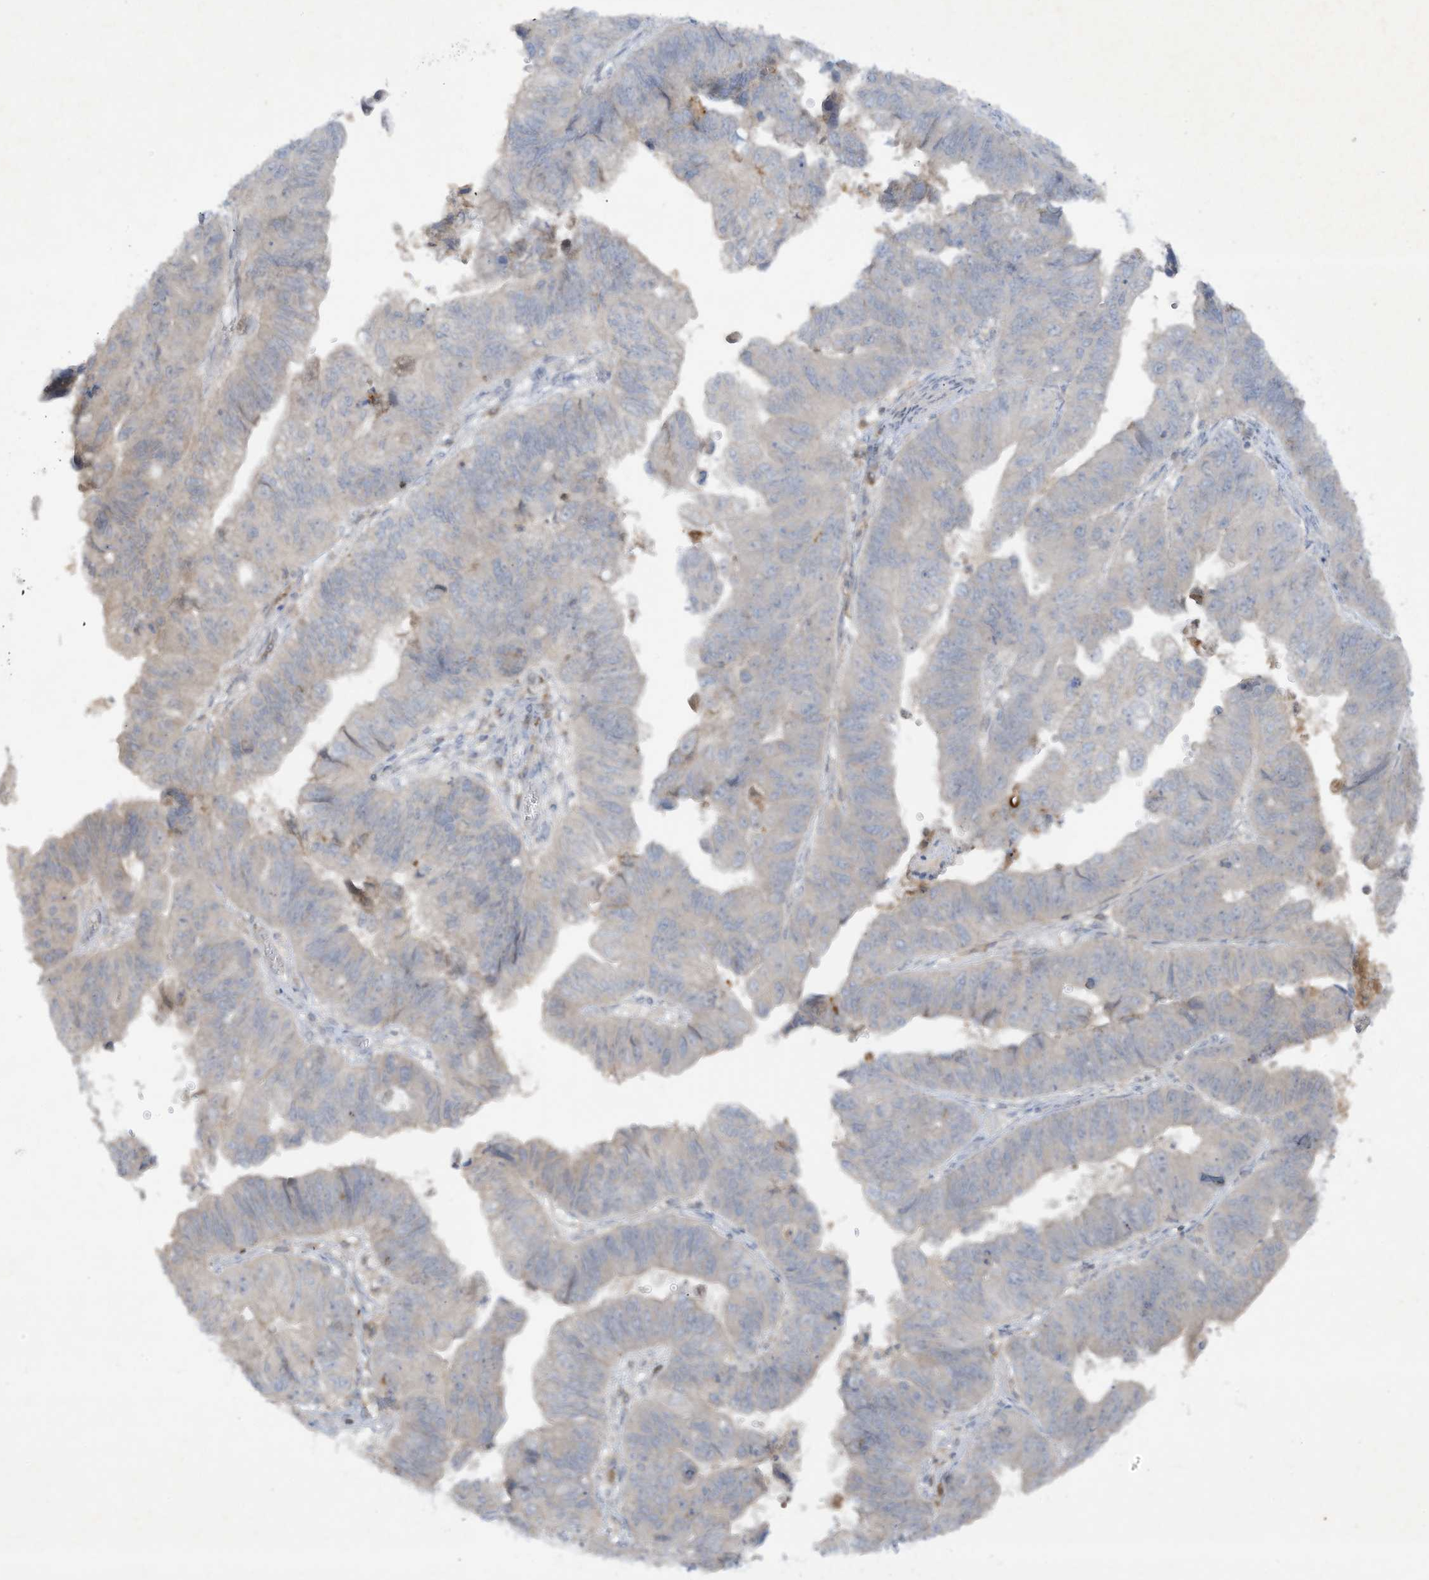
{"staining": {"intensity": "negative", "quantity": "none", "location": "none"}, "tissue": "stomach cancer", "cell_type": "Tumor cells", "image_type": "cancer", "snomed": [{"axis": "morphology", "description": "Adenocarcinoma, NOS"}, {"axis": "topography", "description": "Stomach"}], "caption": "Photomicrograph shows no protein staining in tumor cells of adenocarcinoma (stomach) tissue.", "gene": "FETUB", "patient": {"sex": "male", "age": 59}}